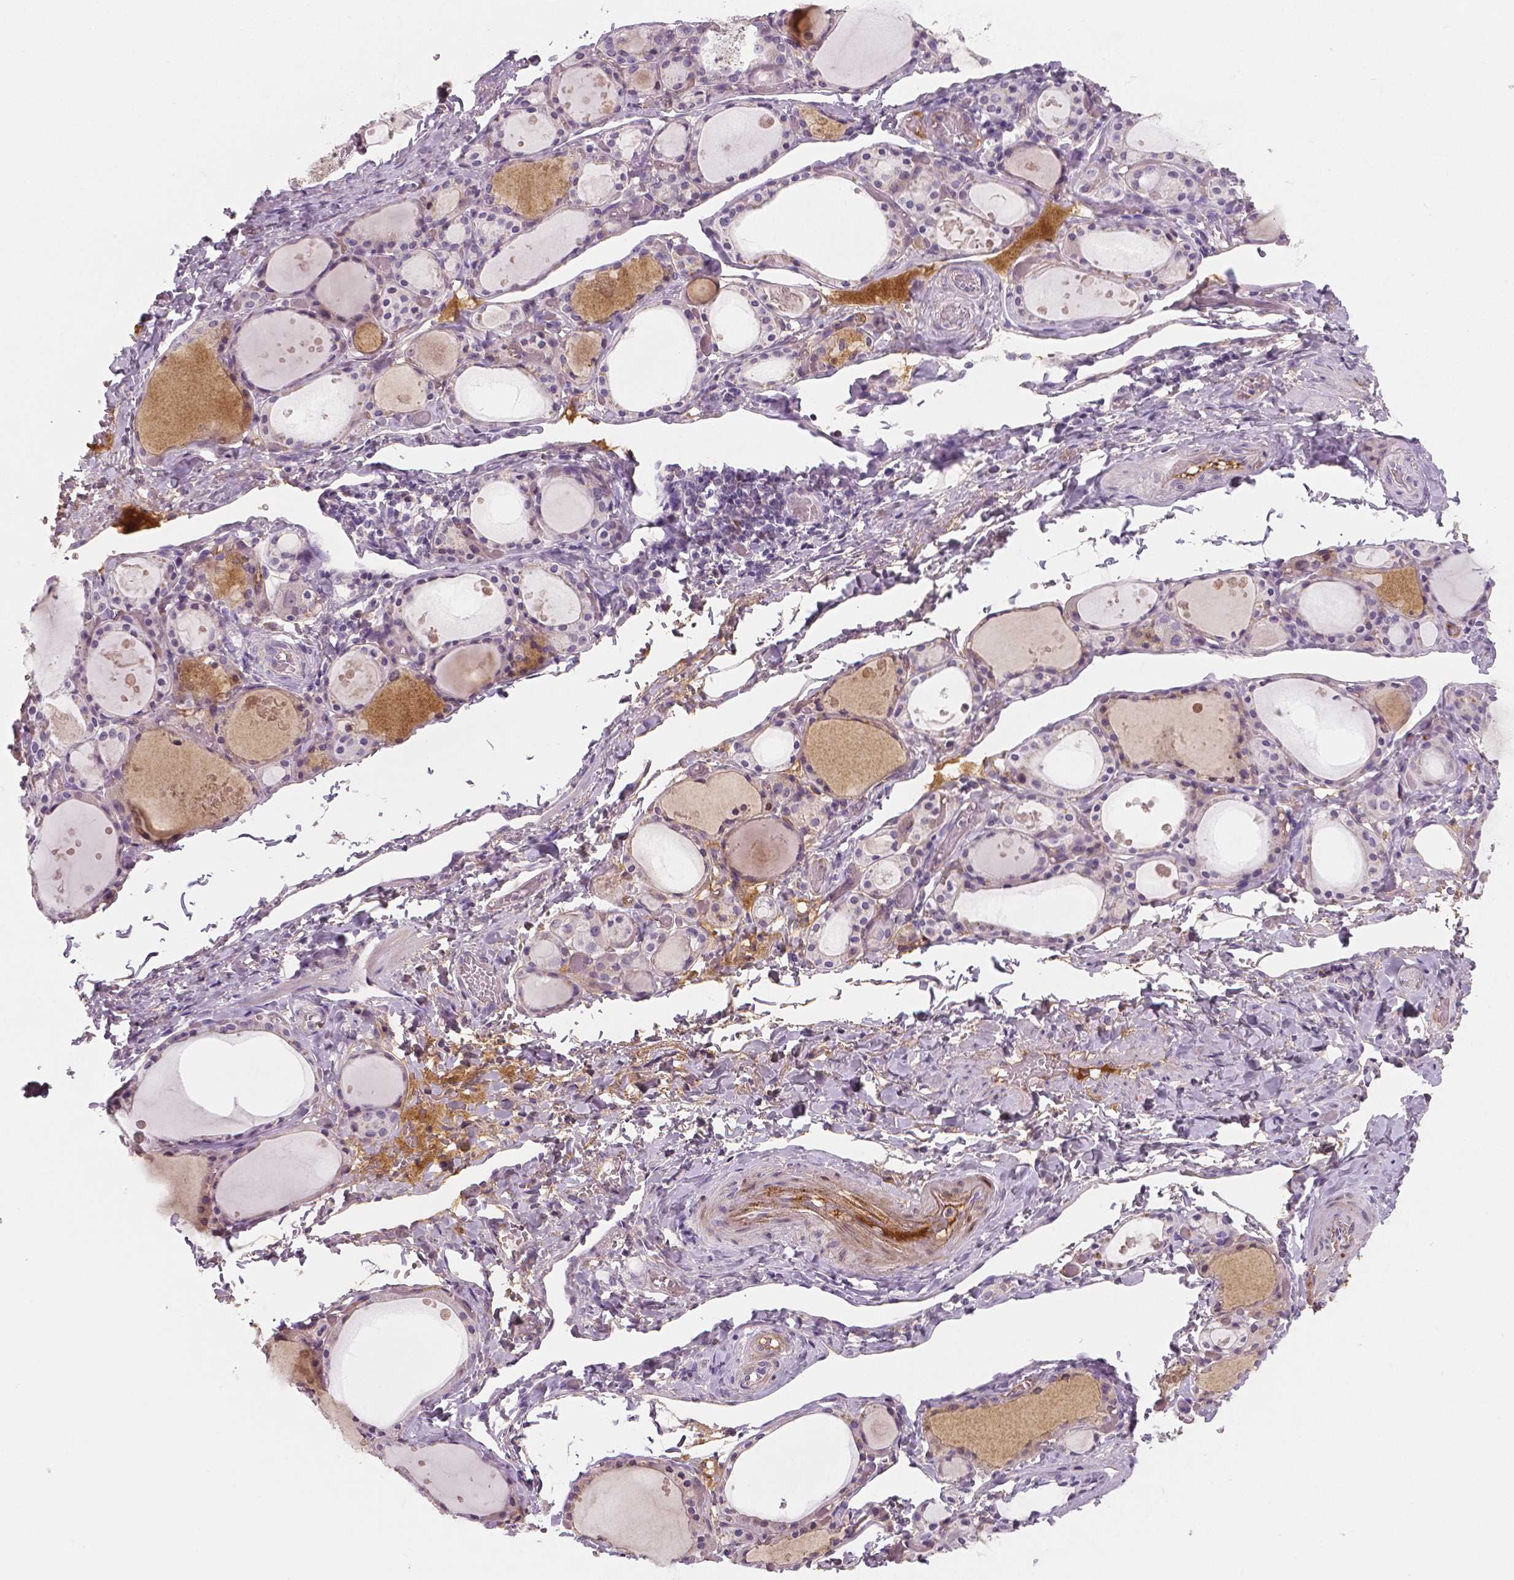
{"staining": {"intensity": "negative", "quantity": "none", "location": "none"}, "tissue": "thyroid gland", "cell_type": "Glandular cells", "image_type": "normal", "snomed": [{"axis": "morphology", "description": "Normal tissue, NOS"}, {"axis": "topography", "description": "Thyroid gland"}], "caption": "A photomicrograph of thyroid gland stained for a protein reveals no brown staining in glandular cells. (DAB immunohistochemistry, high magnification).", "gene": "APOA4", "patient": {"sex": "male", "age": 68}}